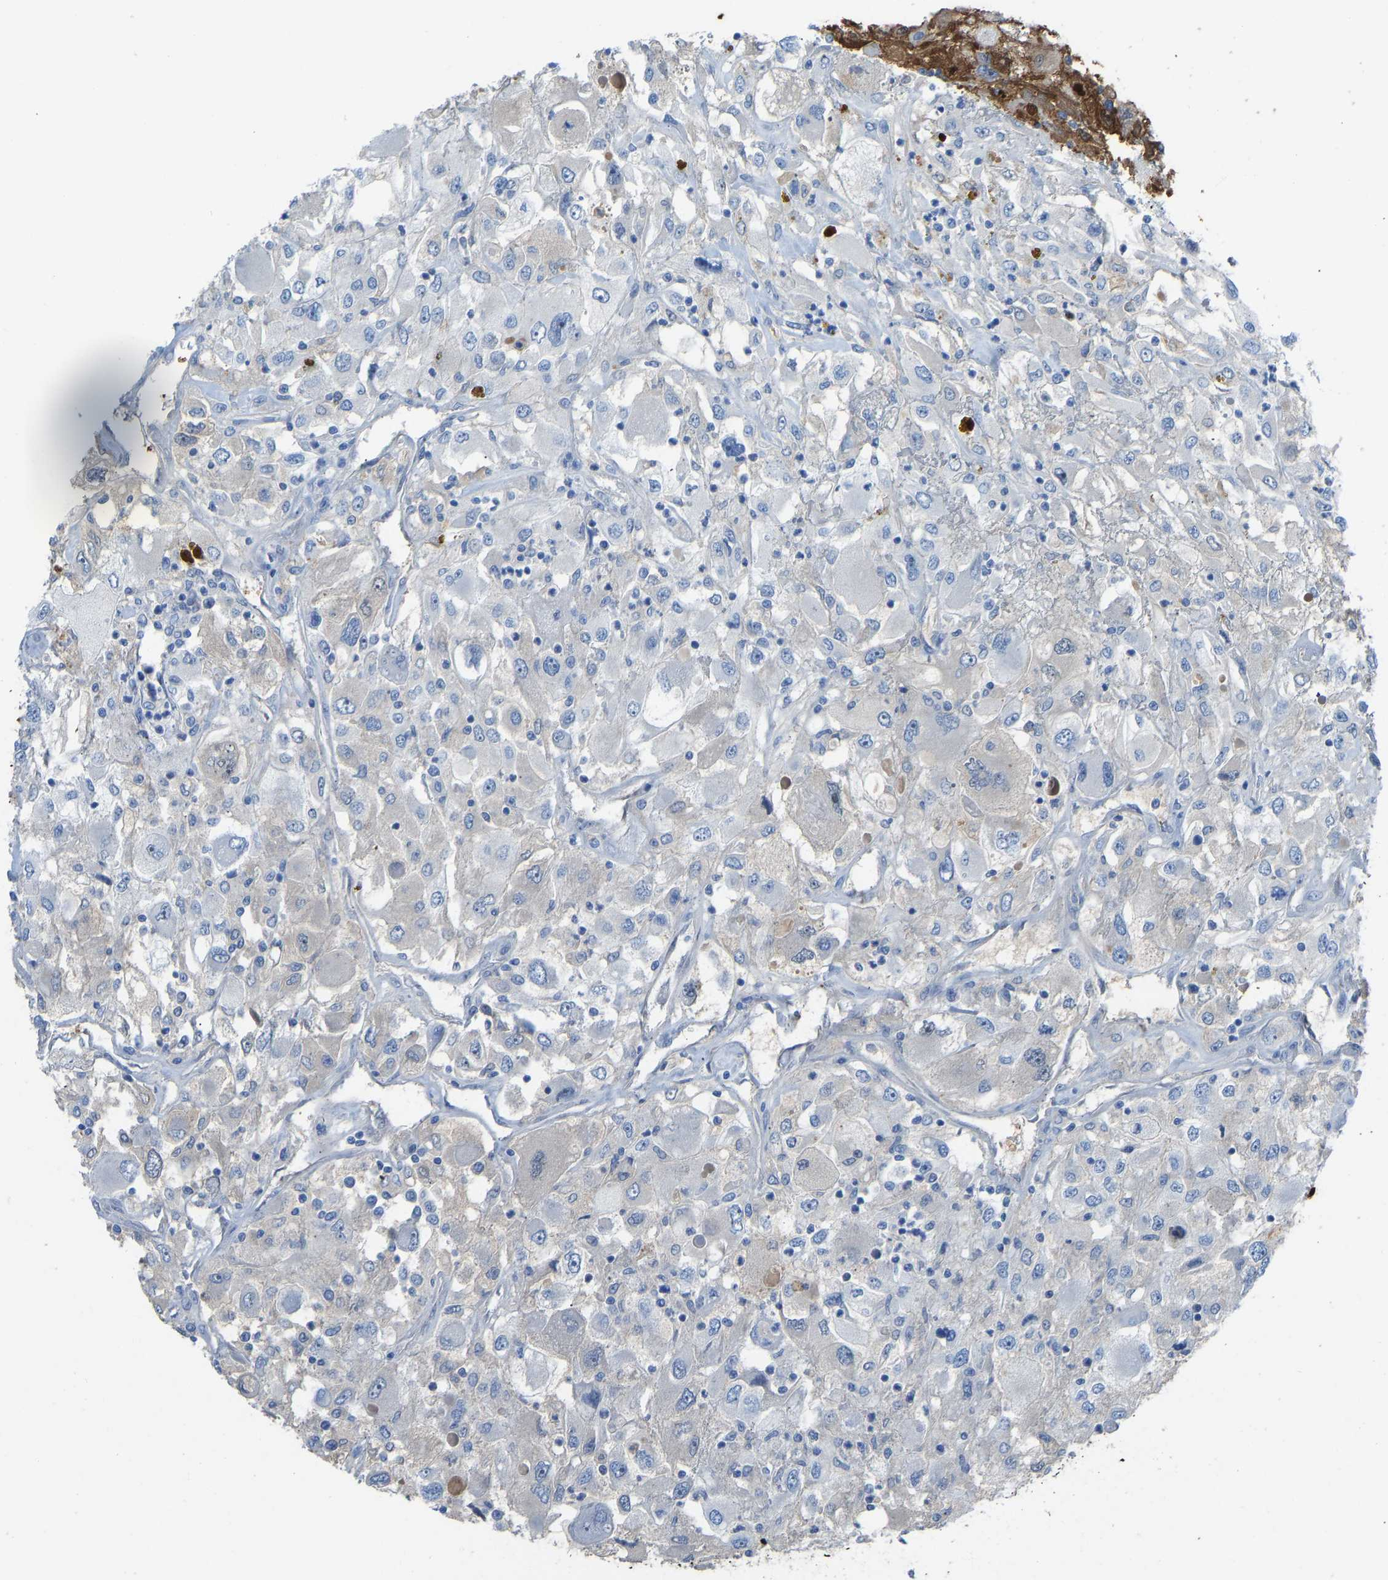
{"staining": {"intensity": "negative", "quantity": "none", "location": "none"}, "tissue": "renal cancer", "cell_type": "Tumor cells", "image_type": "cancer", "snomed": [{"axis": "morphology", "description": "Adenocarcinoma, NOS"}, {"axis": "topography", "description": "Kidney"}], "caption": "Image shows no protein positivity in tumor cells of renal cancer (adenocarcinoma) tissue. (DAB (3,3'-diaminobenzidine) immunohistochemistry (IHC) visualized using brightfield microscopy, high magnification).", "gene": "PIGS", "patient": {"sex": "female", "age": 52}}